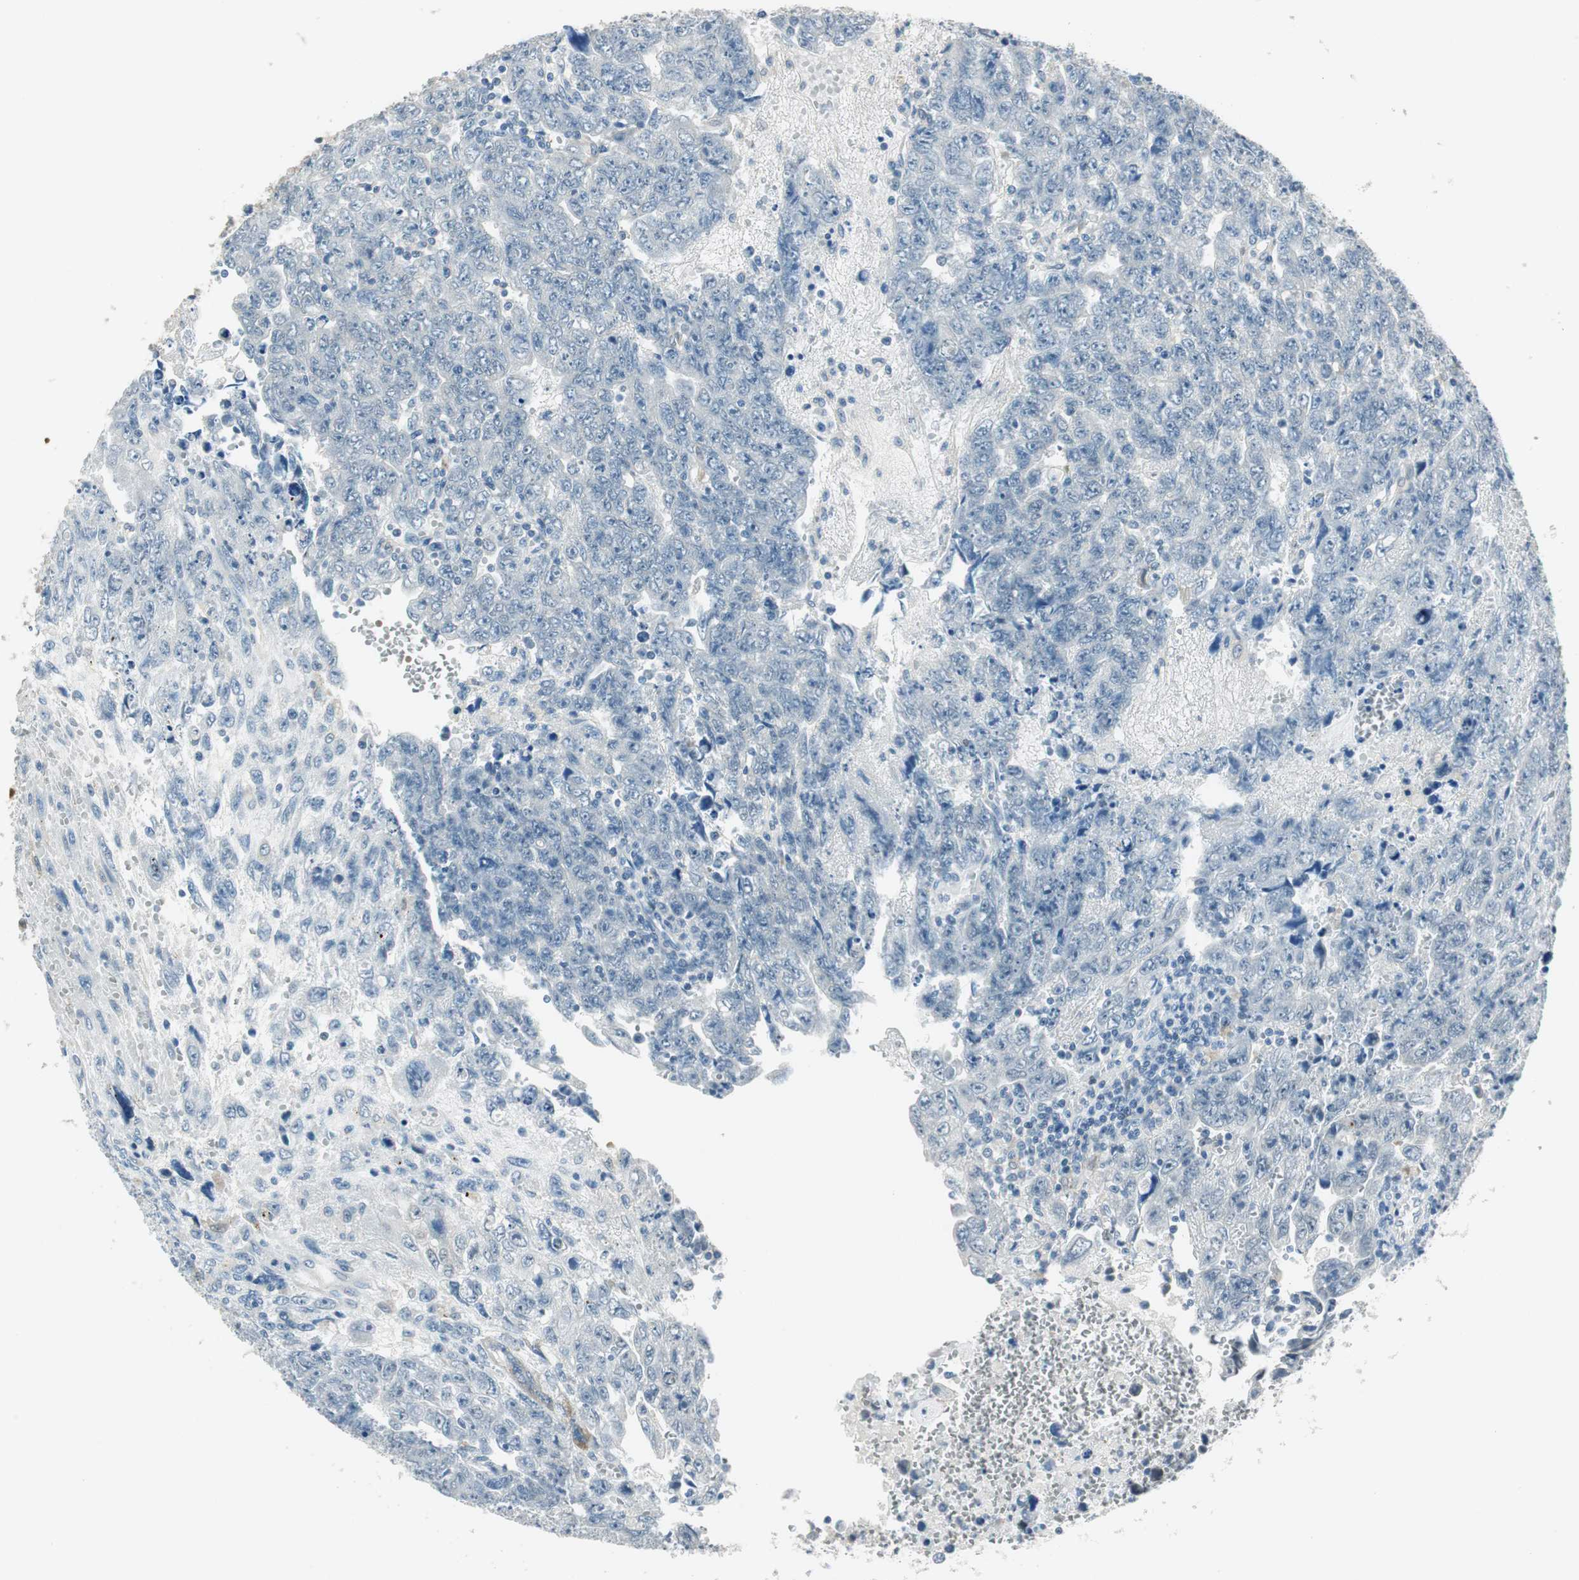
{"staining": {"intensity": "negative", "quantity": "none", "location": "none"}, "tissue": "testis cancer", "cell_type": "Tumor cells", "image_type": "cancer", "snomed": [{"axis": "morphology", "description": "Carcinoma, Embryonal, NOS"}, {"axis": "topography", "description": "Testis"}], "caption": "This is an immunohistochemistry histopathology image of testis cancer (embryonal carcinoma). There is no staining in tumor cells.", "gene": "ME1", "patient": {"sex": "male", "age": 28}}